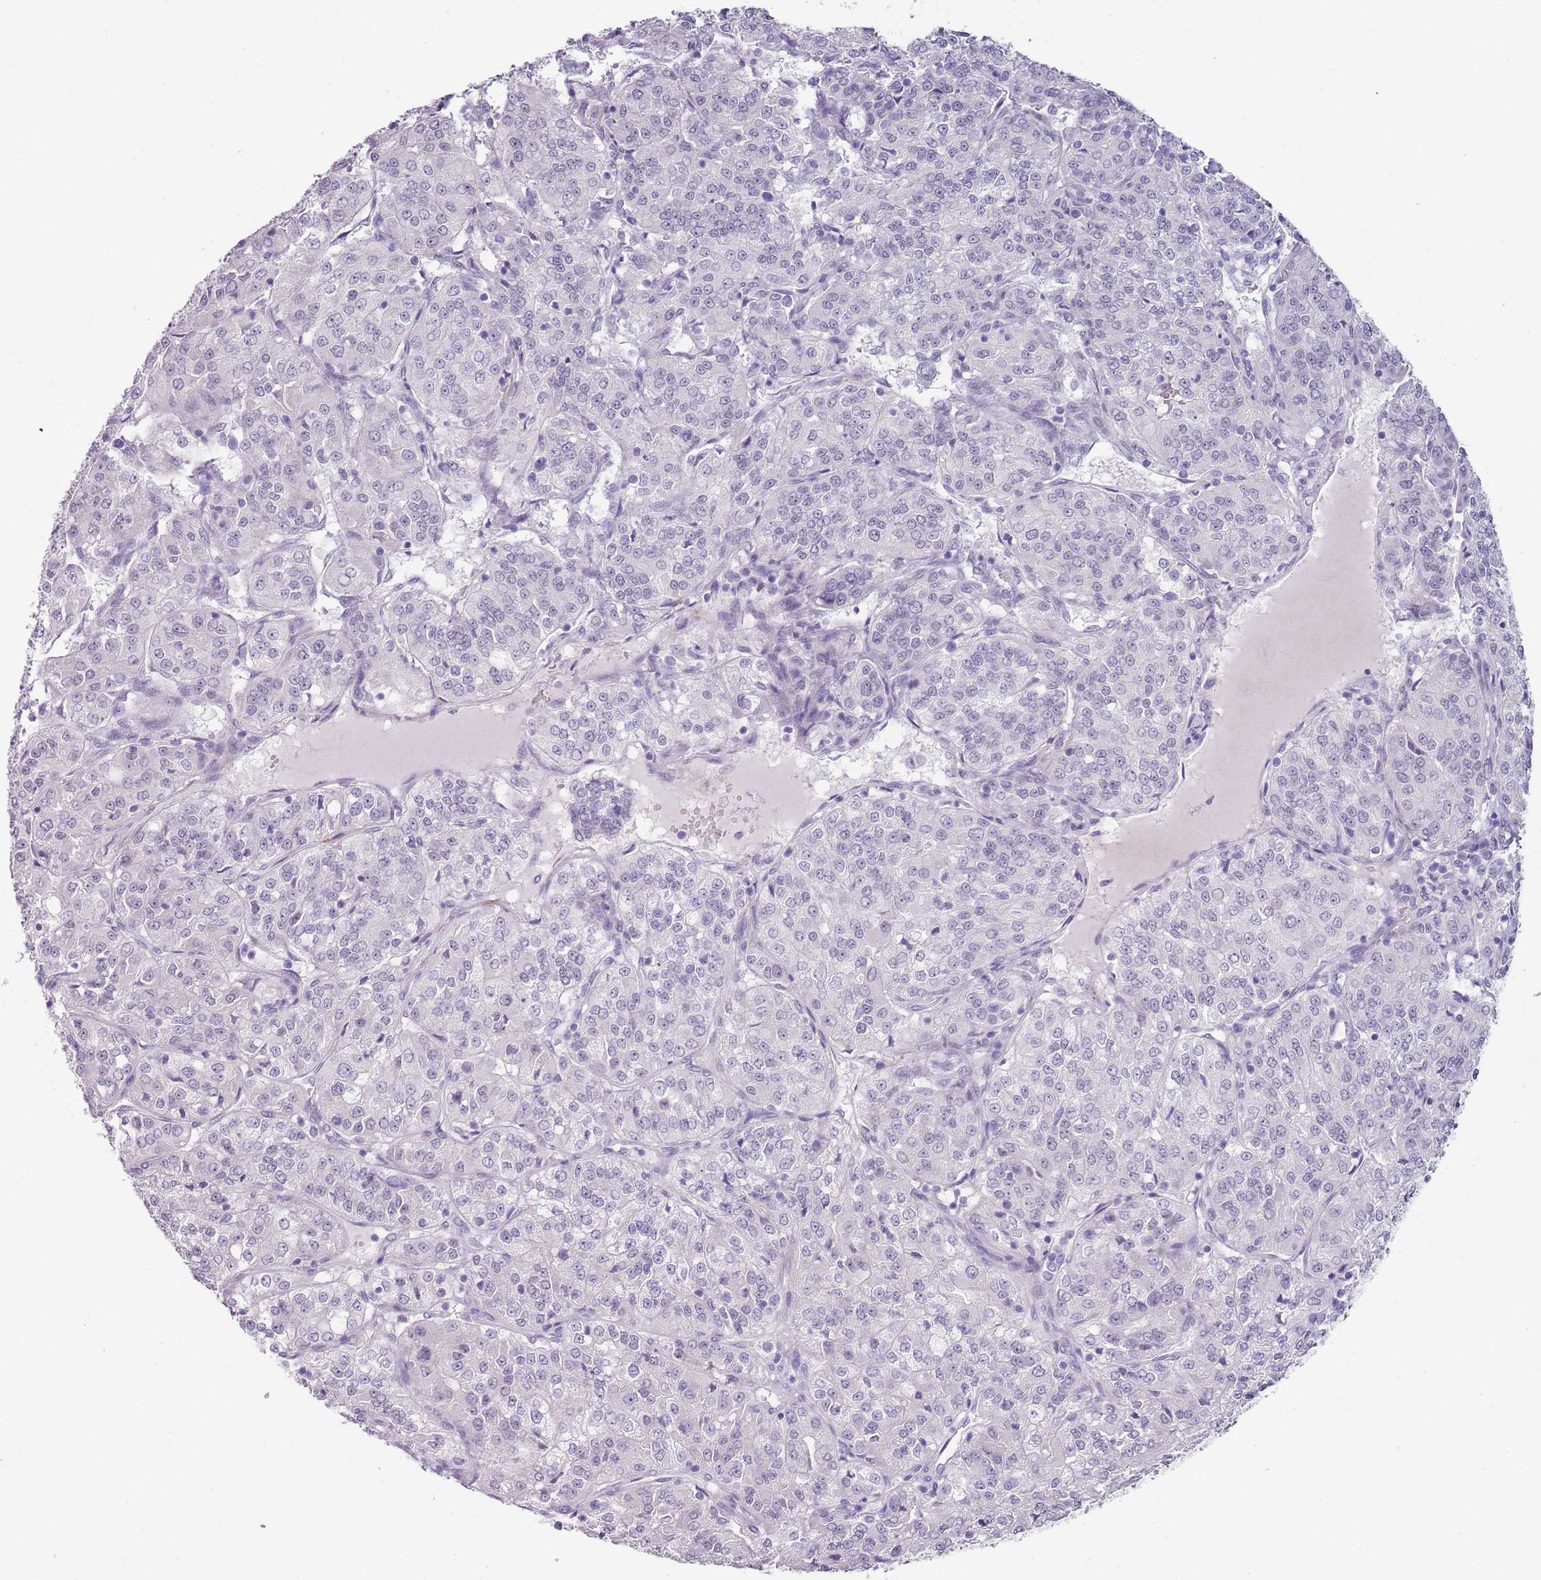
{"staining": {"intensity": "negative", "quantity": "none", "location": "none"}, "tissue": "renal cancer", "cell_type": "Tumor cells", "image_type": "cancer", "snomed": [{"axis": "morphology", "description": "Adenocarcinoma, NOS"}, {"axis": "topography", "description": "Kidney"}], "caption": "Renal cancer (adenocarcinoma) stained for a protein using immunohistochemistry (IHC) exhibits no expression tumor cells.", "gene": "NBPF3", "patient": {"sex": "female", "age": 63}}